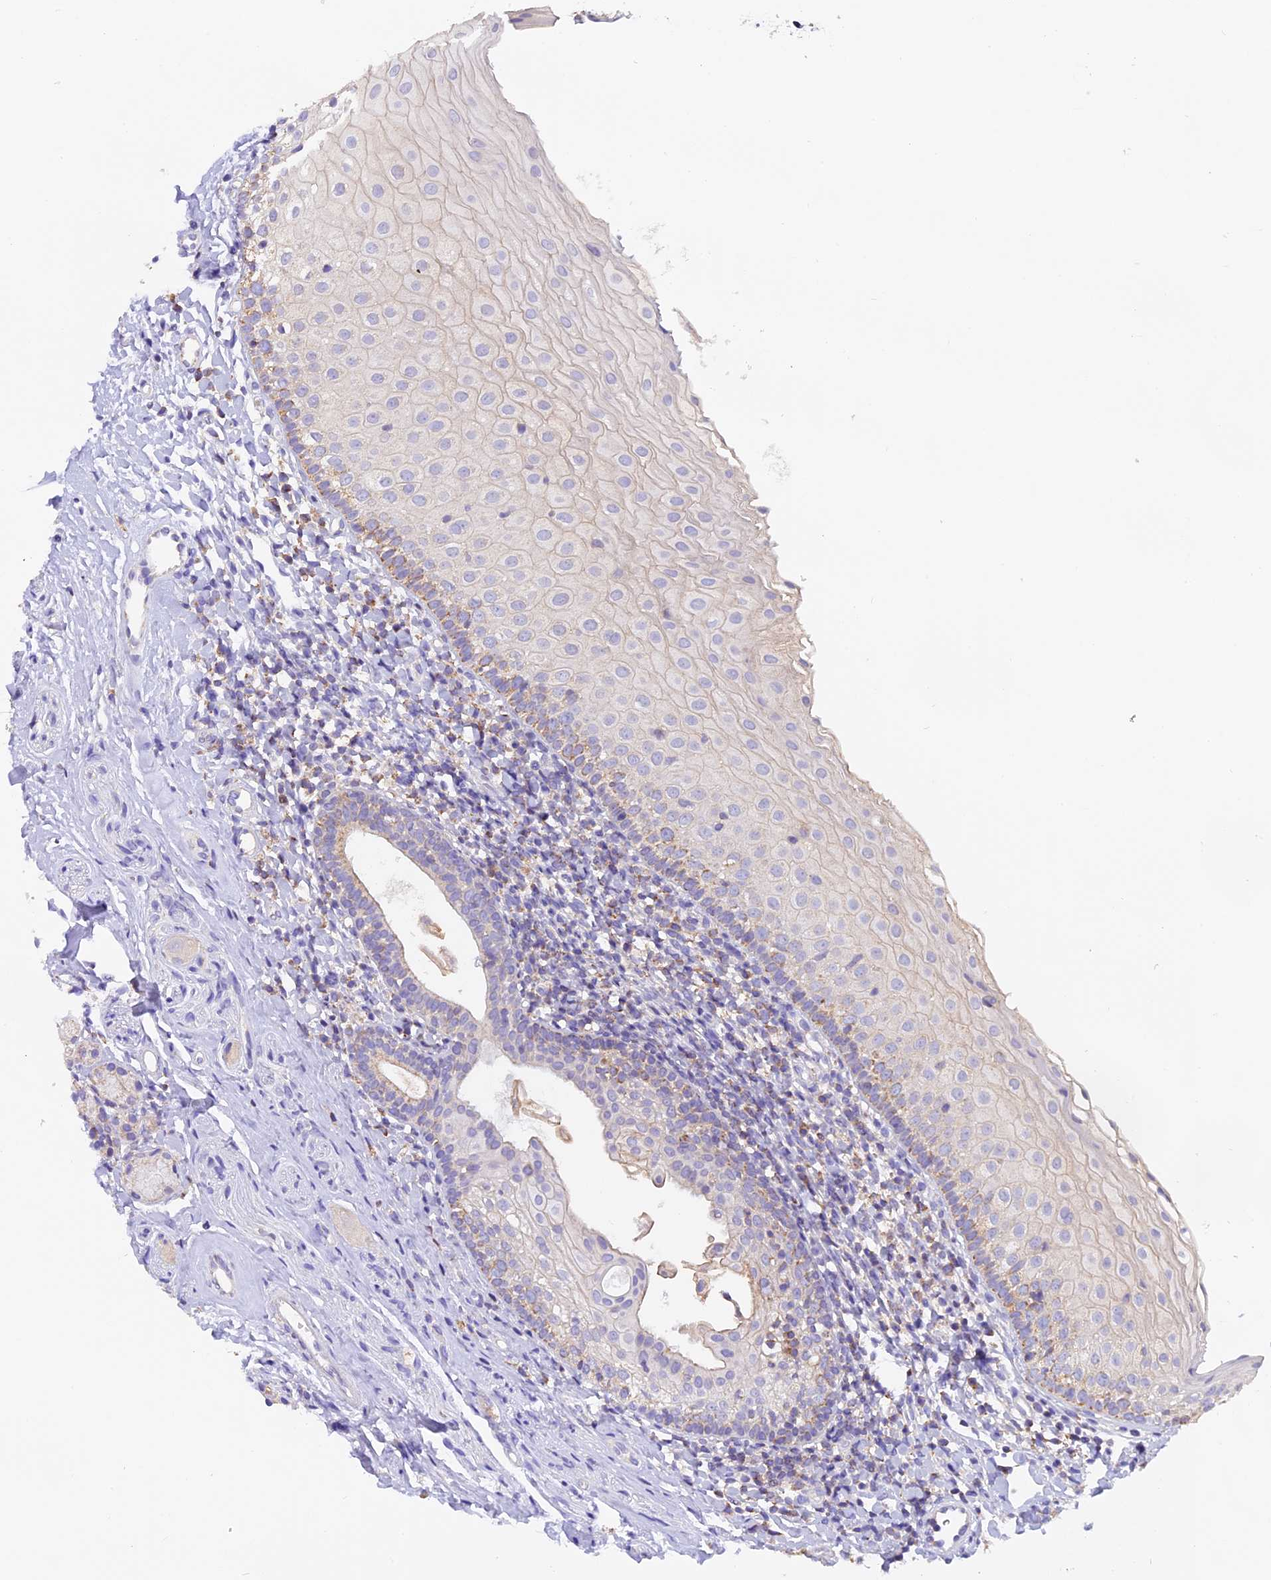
{"staining": {"intensity": "moderate", "quantity": "25%-75%", "location": "cytoplasmic/membranous"}, "tissue": "oral mucosa", "cell_type": "Squamous epithelial cells", "image_type": "normal", "snomed": [{"axis": "morphology", "description": "Normal tissue, NOS"}, {"axis": "topography", "description": "Oral tissue"}], "caption": "Moderate cytoplasmic/membranous expression for a protein is appreciated in approximately 25%-75% of squamous epithelial cells of unremarkable oral mucosa using immunohistochemistry.", "gene": "MGME1", "patient": {"sex": "male", "age": 46}}